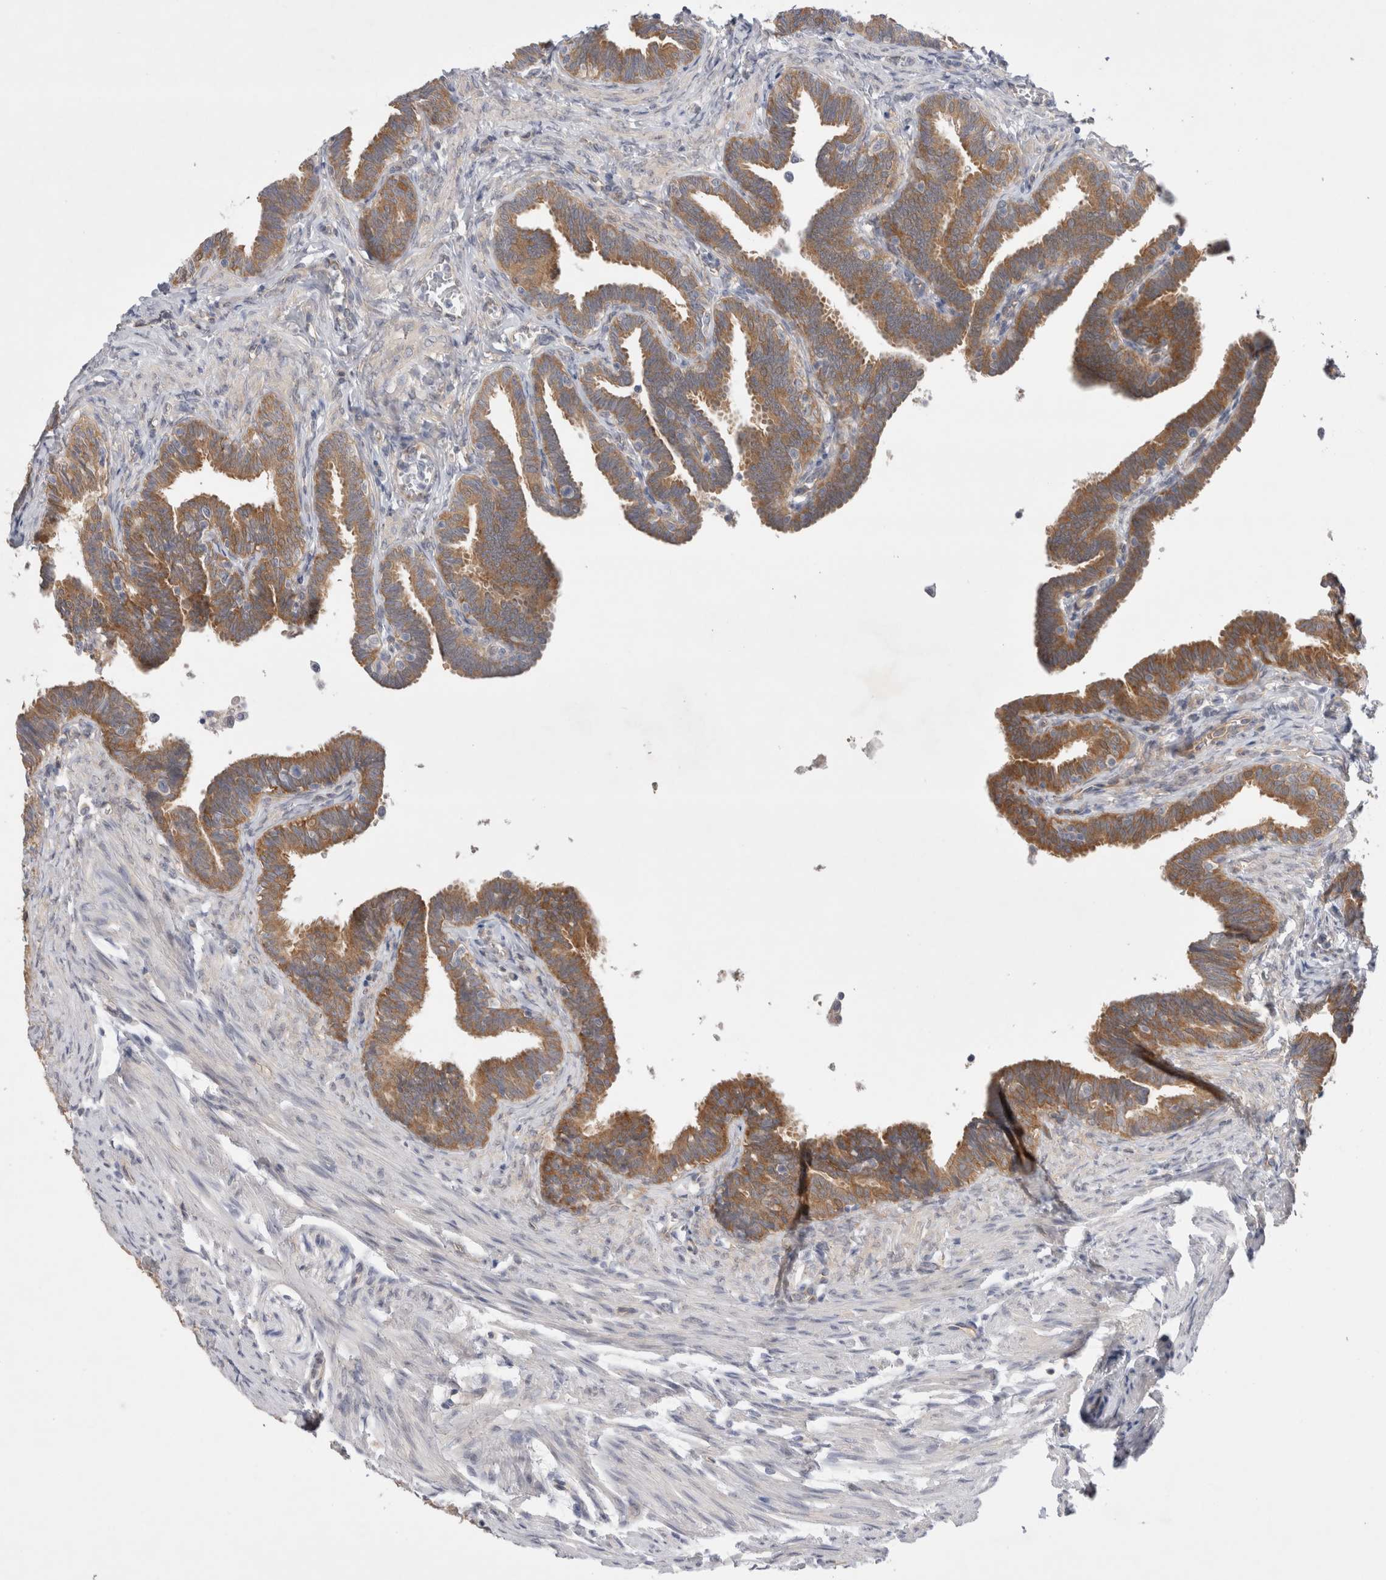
{"staining": {"intensity": "moderate", "quantity": ">75%", "location": "cytoplasmic/membranous"}, "tissue": "fallopian tube", "cell_type": "Glandular cells", "image_type": "normal", "snomed": [{"axis": "morphology", "description": "Normal tissue, NOS"}, {"axis": "topography", "description": "Fallopian tube"}, {"axis": "topography", "description": "Ovary"}], "caption": "Immunohistochemical staining of normal fallopian tube demonstrates moderate cytoplasmic/membranous protein staining in about >75% of glandular cells.", "gene": "WIPF2", "patient": {"sex": "female", "age": 23}}